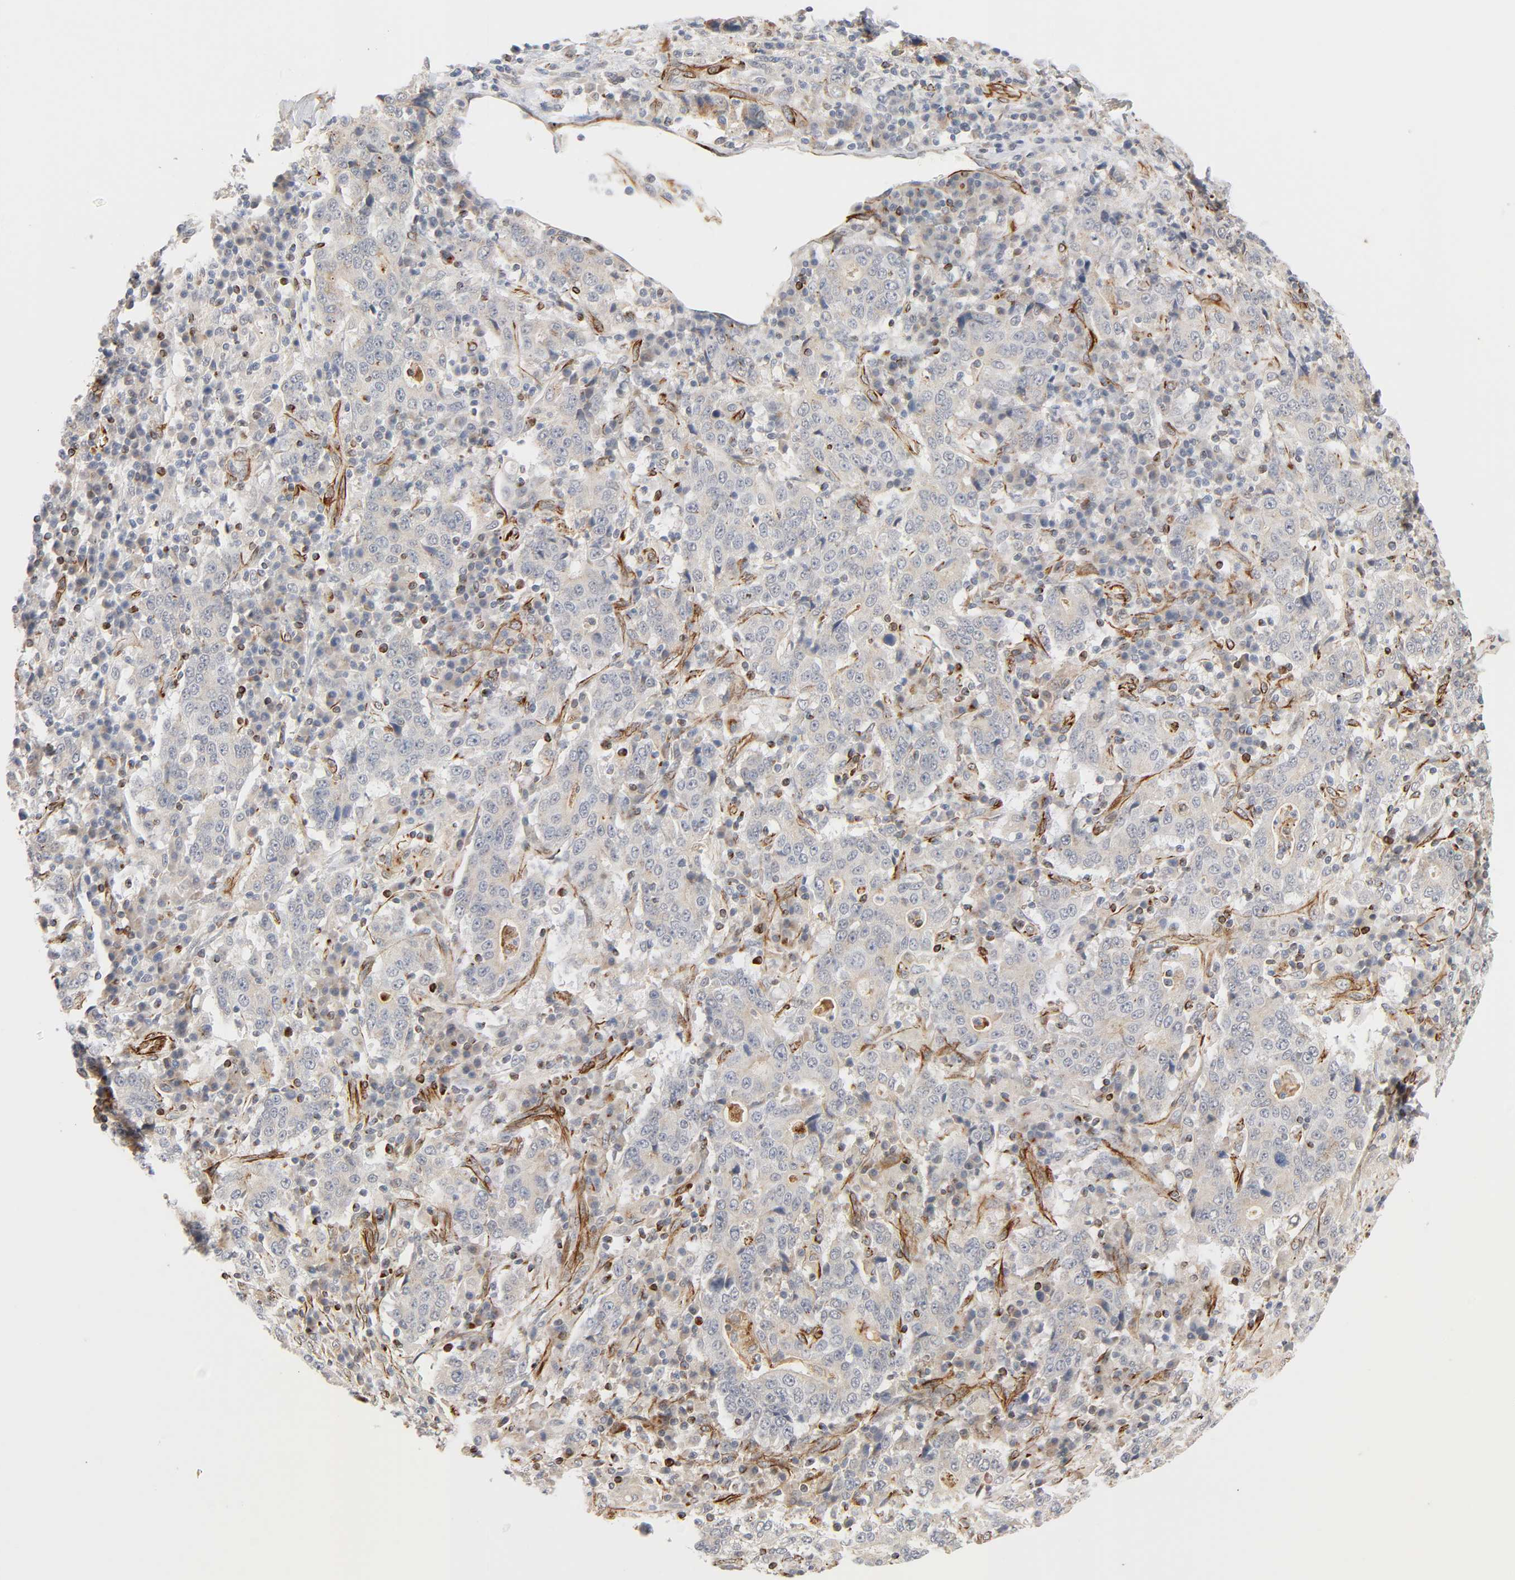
{"staining": {"intensity": "weak", "quantity": ">75%", "location": "cytoplasmic/membranous"}, "tissue": "stomach cancer", "cell_type": "Tumor cells", "image_type": "cancer", "snomed": [{"axis": "morphology", "description": "Normal tissue, NOS"}, {"axis": "morphology", "description": "Adenocarcinoma, NOS"}, {"axis": "topography", "description": "Stomach, upper"}, {"axis": "topography", "description": "Stomach"}], "caption": "An immunohistochemistry photomicrograph of tumor tissue is shown. Protein staining in brown highlights weak cytoplasmic/membranous positivity in stomach cancer (adenocarcinoma) within tumor cells.", "gene": "REEP6", "patient": {"sex": "male", "age": 59}}